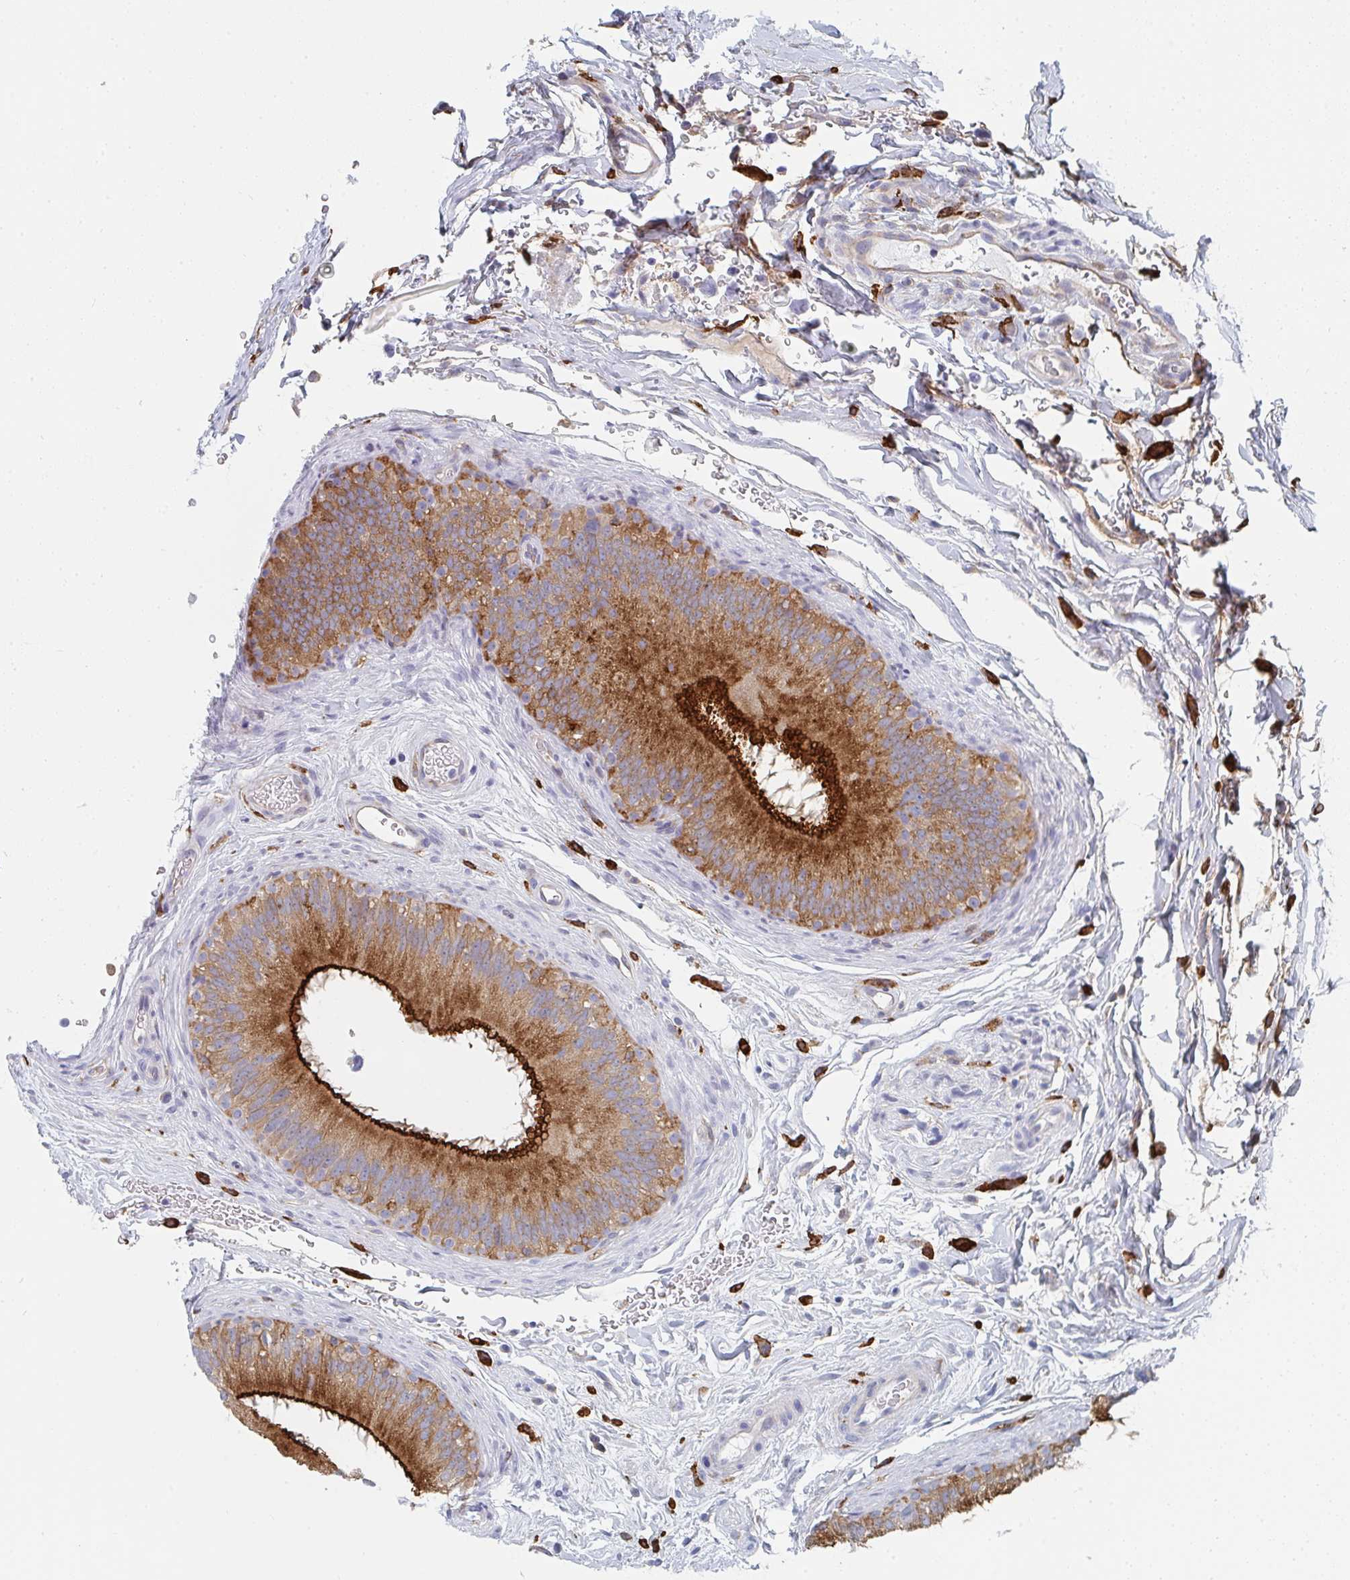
{"staining": {"intensity": "strong", "quantity": "25%-75%", "location": "cytoplasmic/membranous"}, "tissue": "epididymis", "cell_type": "Glandular cells", "image_type": "normal", "snomed": [{"axis": "morphology", "description": "Normal tissue, NOS"}, {"axis": "topography", "description": "Epididymis"}], "caption": "A histopathology image showing strong cytoplasmic/membranous expression in about 25%-75% of glandular cells in benign epididymis, as visualized by brown immunohistochemical staining.", "gene": "DAB2", "patient": {"sex": "male", "age": 43}}